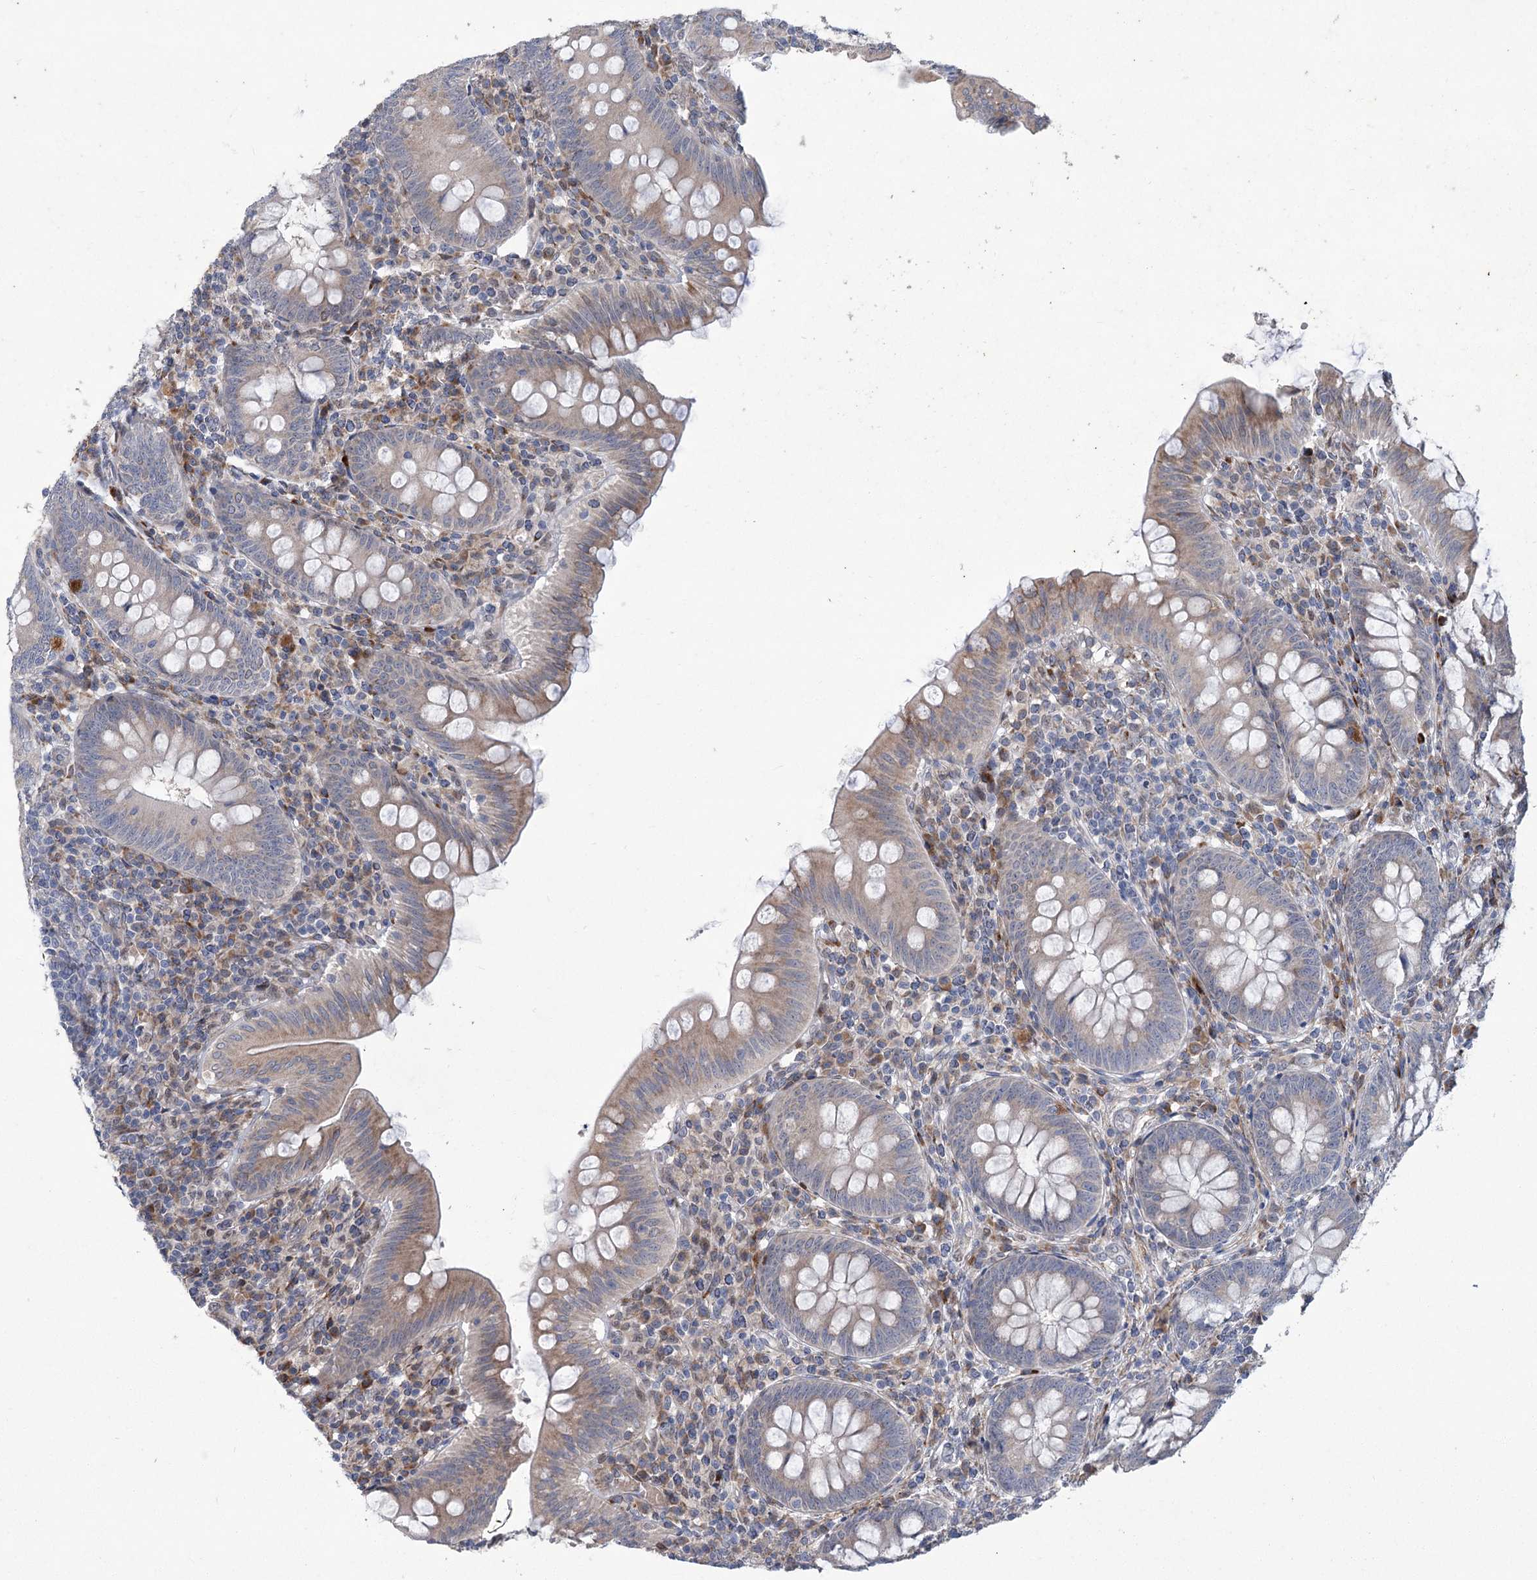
{"staining": {"intensity": "moderate", "quantity": "25%-75%", "location": "cytoplasmic/membranous"}, "tissue": "appendix", "cell_type": "Glandular cells", "image_type": "normal", "snomed": [{"axis": "morphology", "description": "Normal tissue, NOS"}, {"axis": "topography", "description": "Appendix"}], "caption": "Unremarkable appendix reveals moderate cytoplasmic/membranous staining in about 25%-75% of glandular cells.", "gene": "GCNT4", "patient": {"sex": "male", "age": 14}}